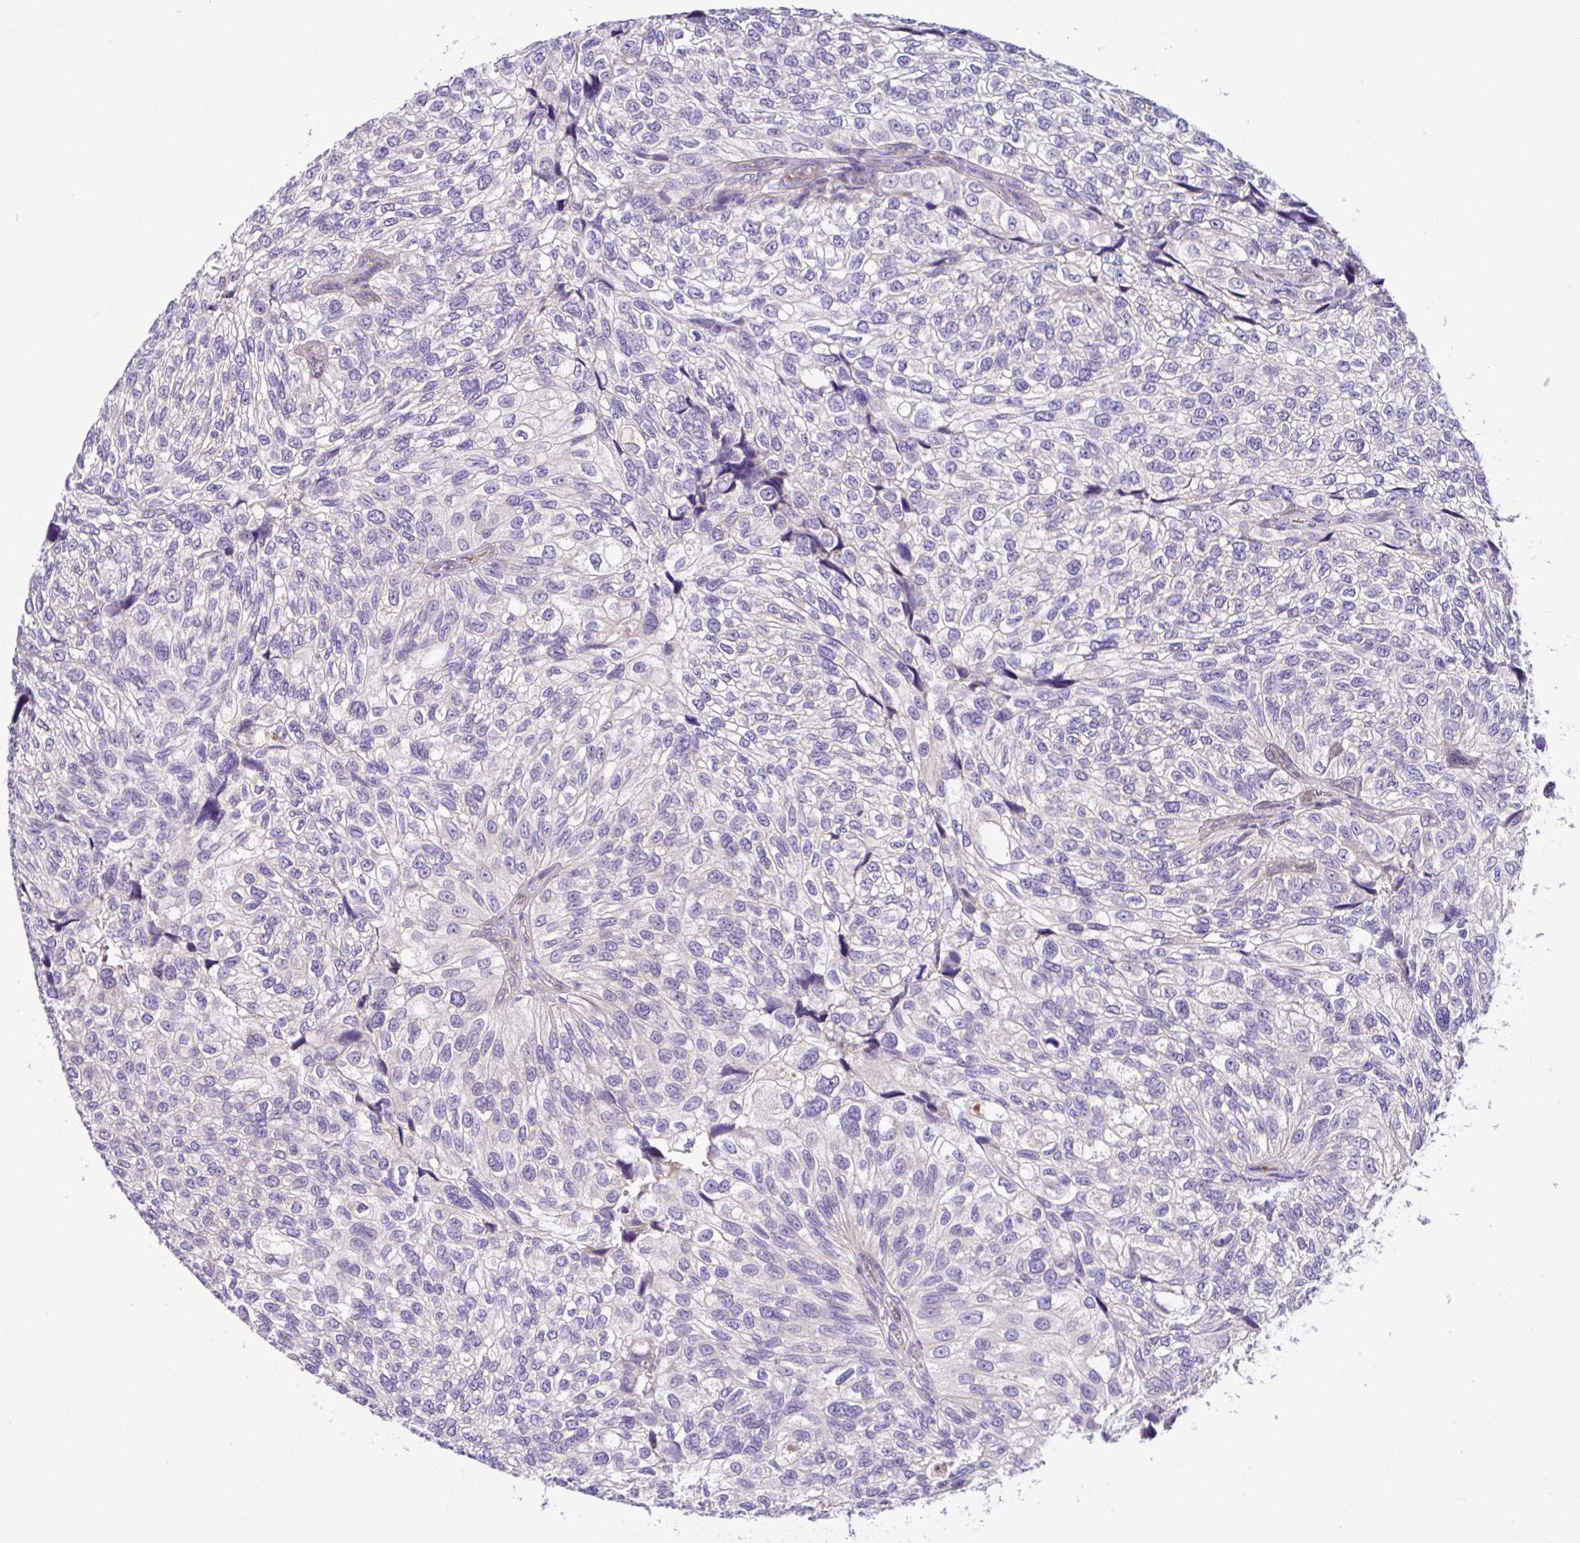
{"staining": {"intensity": "negative", "quantity": "none", "location": "none"}, "tissue": "urothelial cancer", "cell_type": "Tumor cells", "image_type": "cancer", "snomed": [{"axis": "morphology", "description": "Urothelial carcinoma, NOS"}, {"axis": "topography", "description": "Urinary bladder"}], "caption": "Human urothelial cancer stained for a protein using IHC reveals no positivity in tumor cells.", "gene": "CRISP3", "patient": {"sex": "male", "age": 87}}